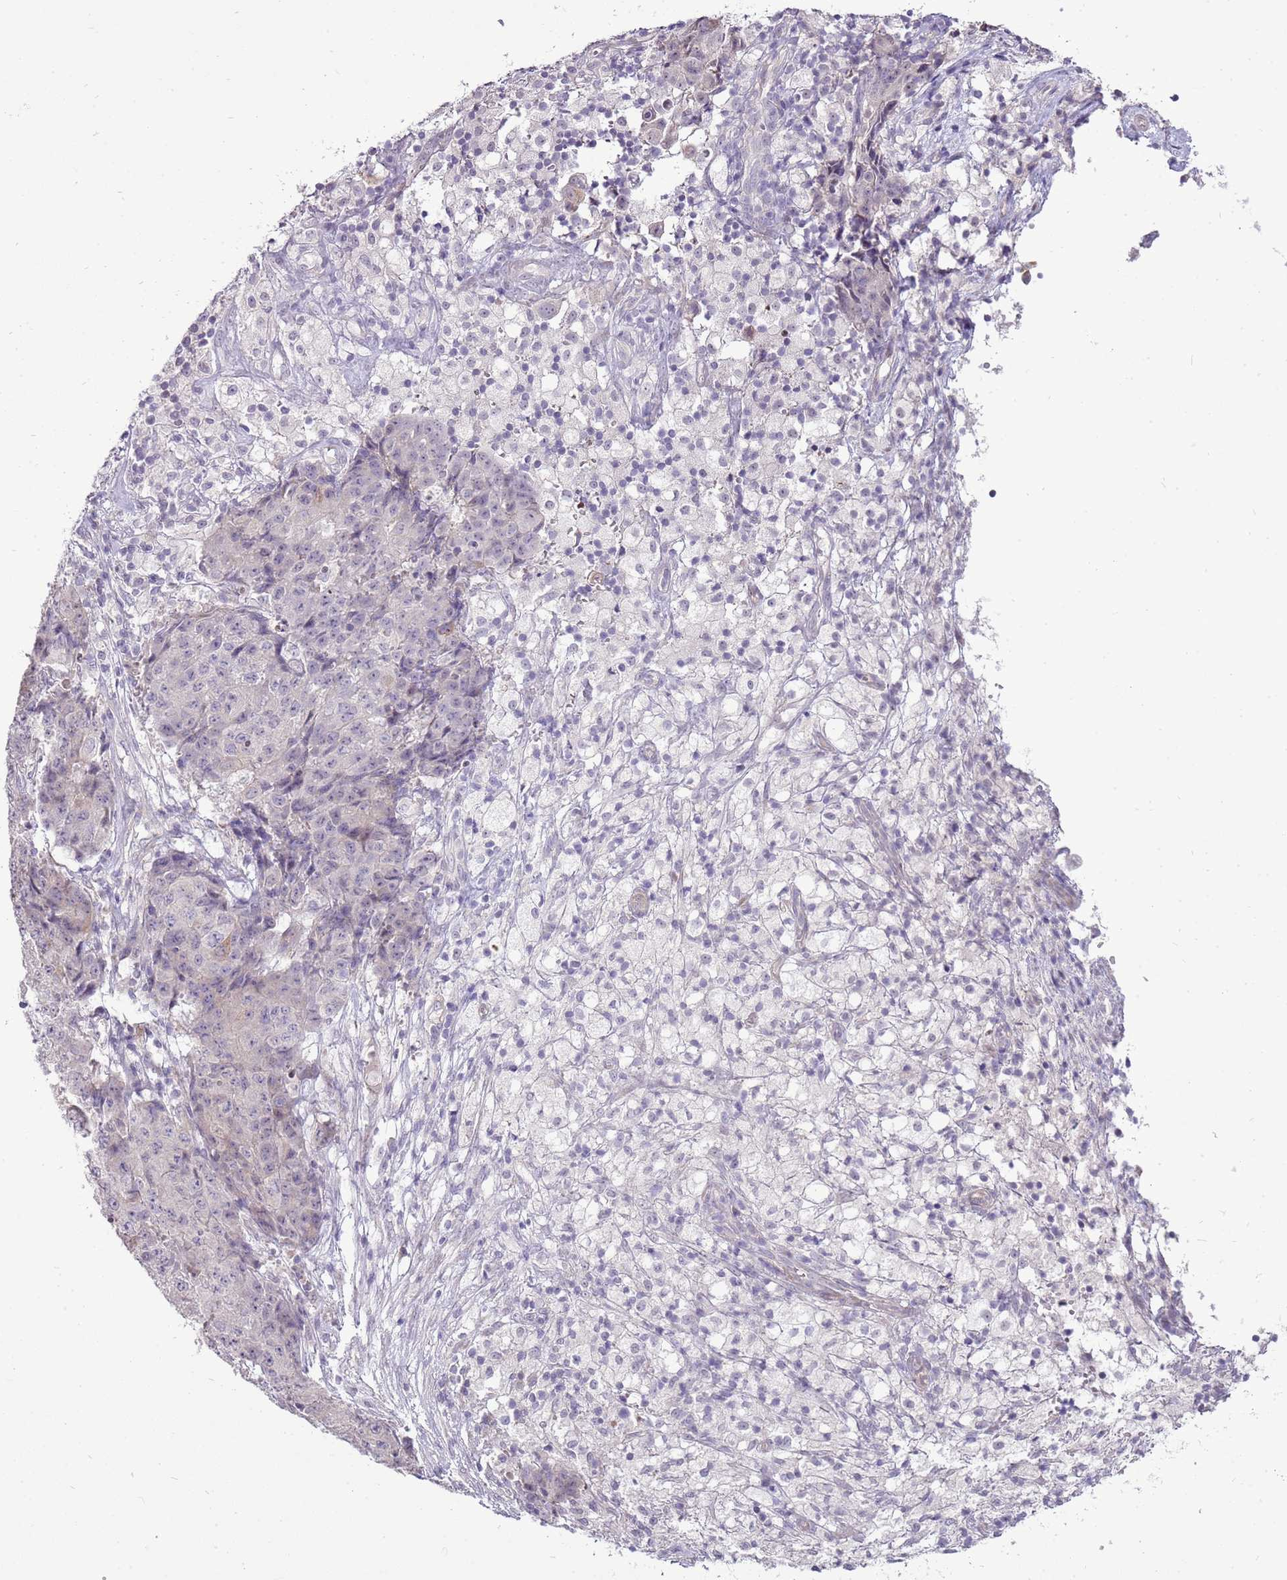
{"staining": {"intensity": "negative", "quantity": "none", "location": "none"}, "tissue": "ovarian cancer", "cell_type": "Tumor cells", "image_type": "cancer", "snomed": [{"axis": "morphology", "description": "Carcinoma, endometroid"}, {"axis": "topography", "description": "Ovary"}], "caption": "This micrograph is of ovarian cancer stained with IHC to label a protein in brown with the nuclei are counter-stained blue. There is no positivity in tumor cells.", "gene": "UGGT2", "patient": {"sex": "female", "age": 42}}